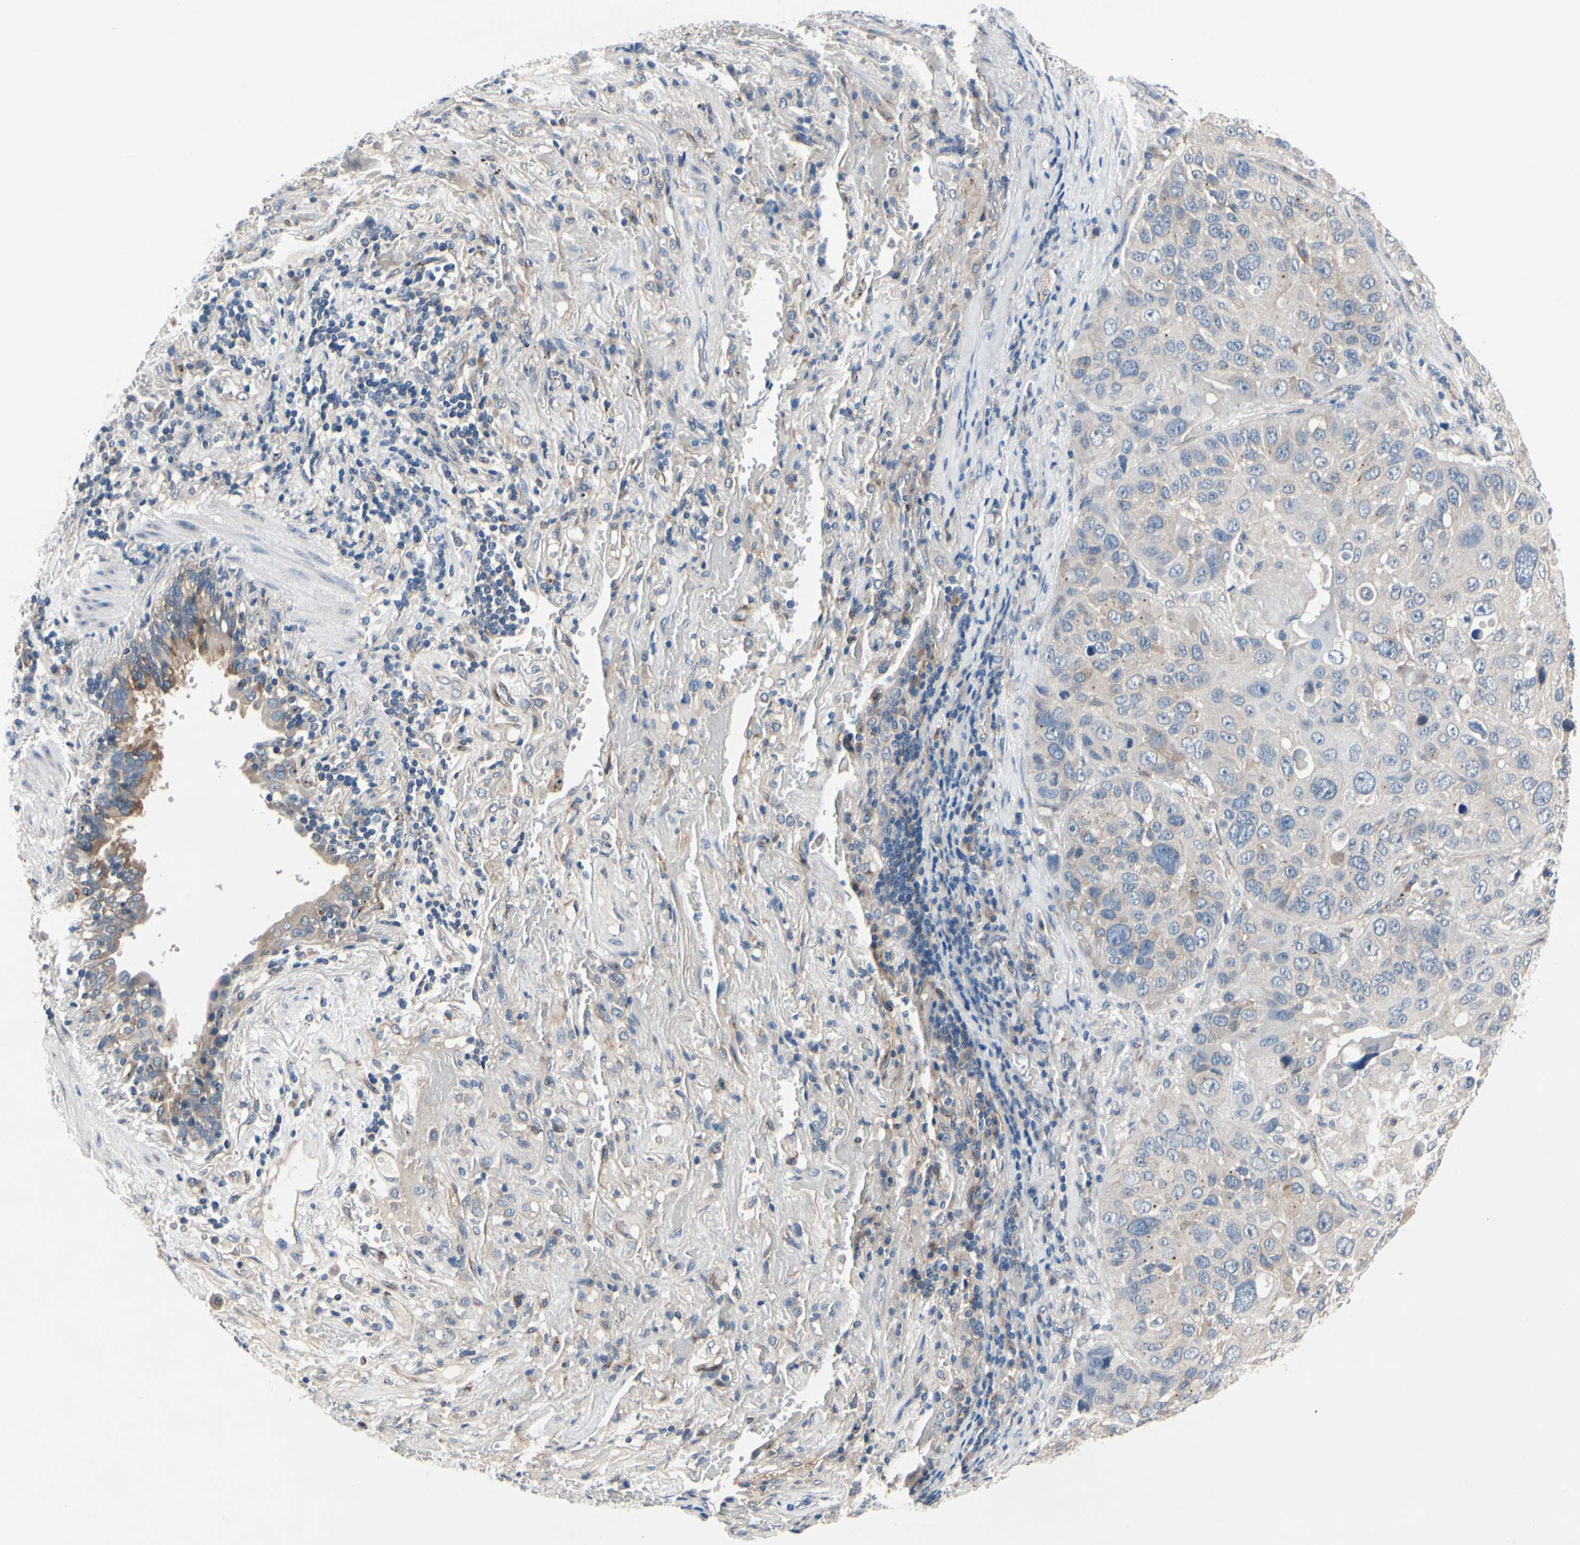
{"staining": {"intensity": "negative", "quantity": "none", "location": "none"}, "tissue": "lung cancer", "cell_type": "Tumor cells", "image_type": "cancer", "snomed": [{"axis": "morphology", "description": "Squamous cell carcinoma, NOS"}, {"axis": "topography", "description": "Lung"}], "caption": "This is an immunohistochemistry photomicrograph of human squamous cell carcinoma (lung). There is no staining in tumor cells.", "gene": "PRKAR2B", "patient": {"sex": "male", "age": 57}}